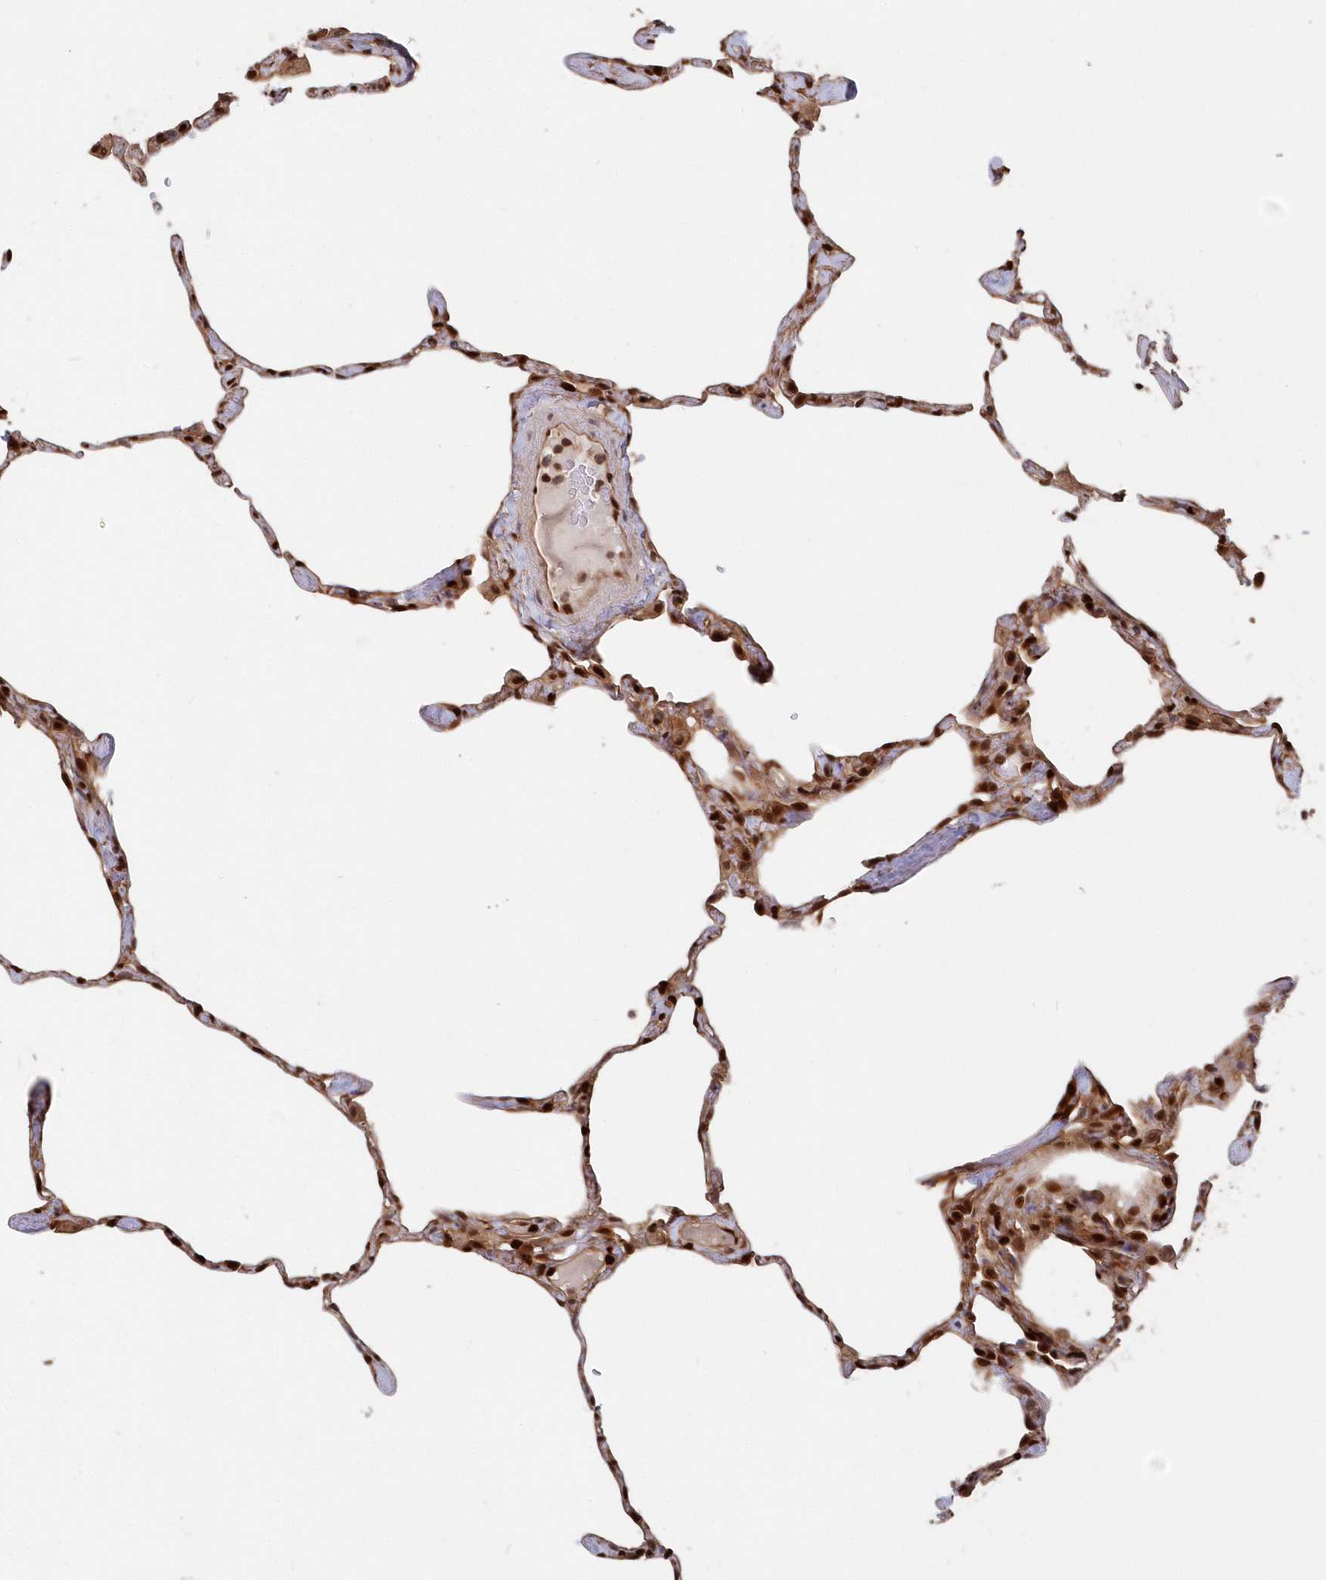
{"staining": {"intensity": "strong", "quantity": ">75%", "location": "cytoplasmic/membranous,nuclear"}, "tissue": "lung", "cell_type": "Alveolar cells", "image_type": "normal", "snomed": [{"axis": "morphology", "description": "Normal tissue, NOS"}, {"axis": "topography", "description": "Lung"}], "caption": "The micrograph demonstrates staining of unremarkable lung, revealing strong cytoplasmic/membranous,nuclear protein expression (brown color) within alveolar cells. (brown staining indicates protein expression, while blue staining denotes nuclei).", "gene": "ABHD14B", "patient": {"sex": "male", "age": 65}}